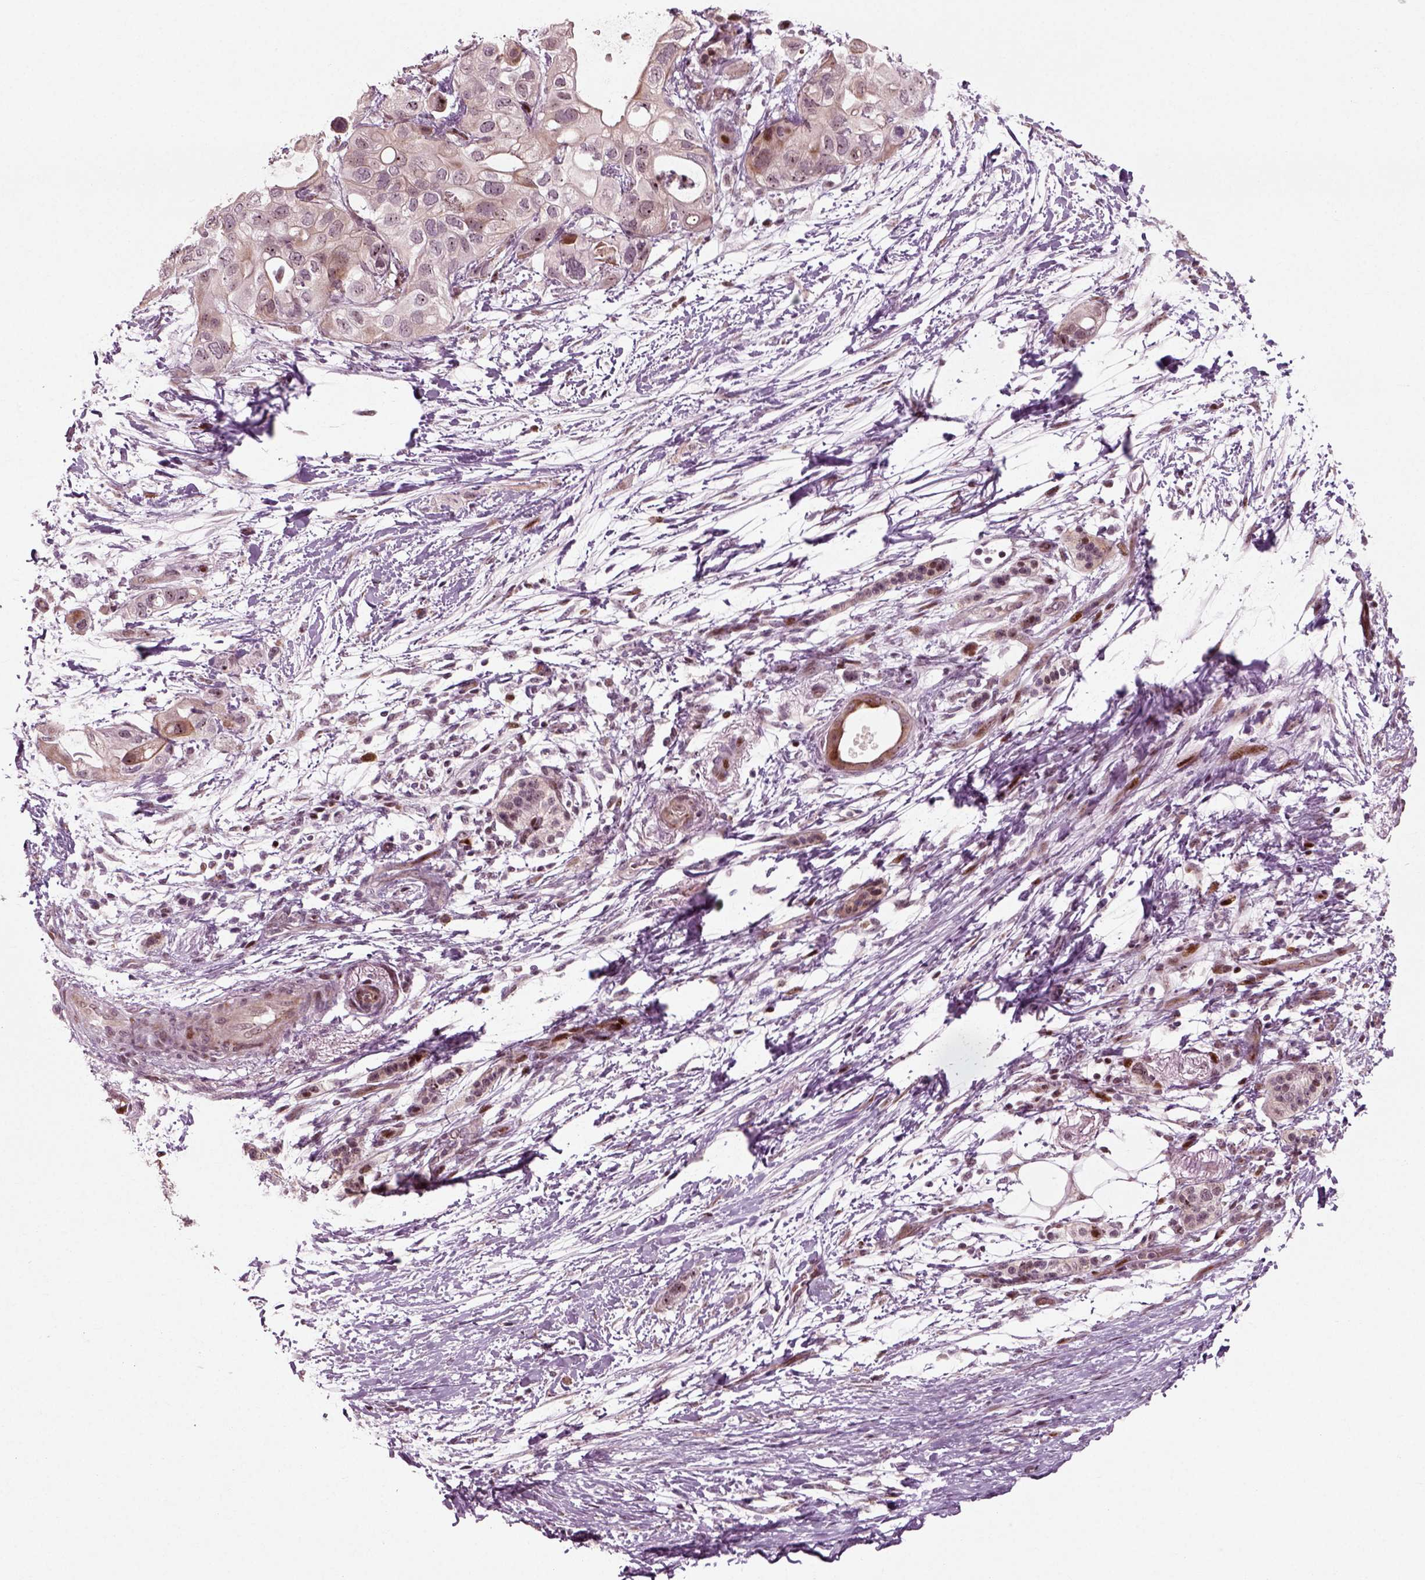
{"staining": {"intensity": "moderate", "quantity": "<25%", "location": "nuclear"}, "tissue": "pancreatic cancer", "cell_type": "Tumor cells", "image_type": "cancer", "snomed": [{"axis": "morphology", "description": "Adenocarcinoma, NOS"}, {"axis": "topography", "description": "Pancreas"}], "caption": "A photomicrograph of human pancreatic cancer stained for a protein shows moderate nuclear brown staining in tumor cells. (DAB (3,3'-diaminobenzidine) = brown stain, brightfield microscopy at high magnification).", "gene": "CDC14A", "patient": {"sex": "female", "age": 72}}